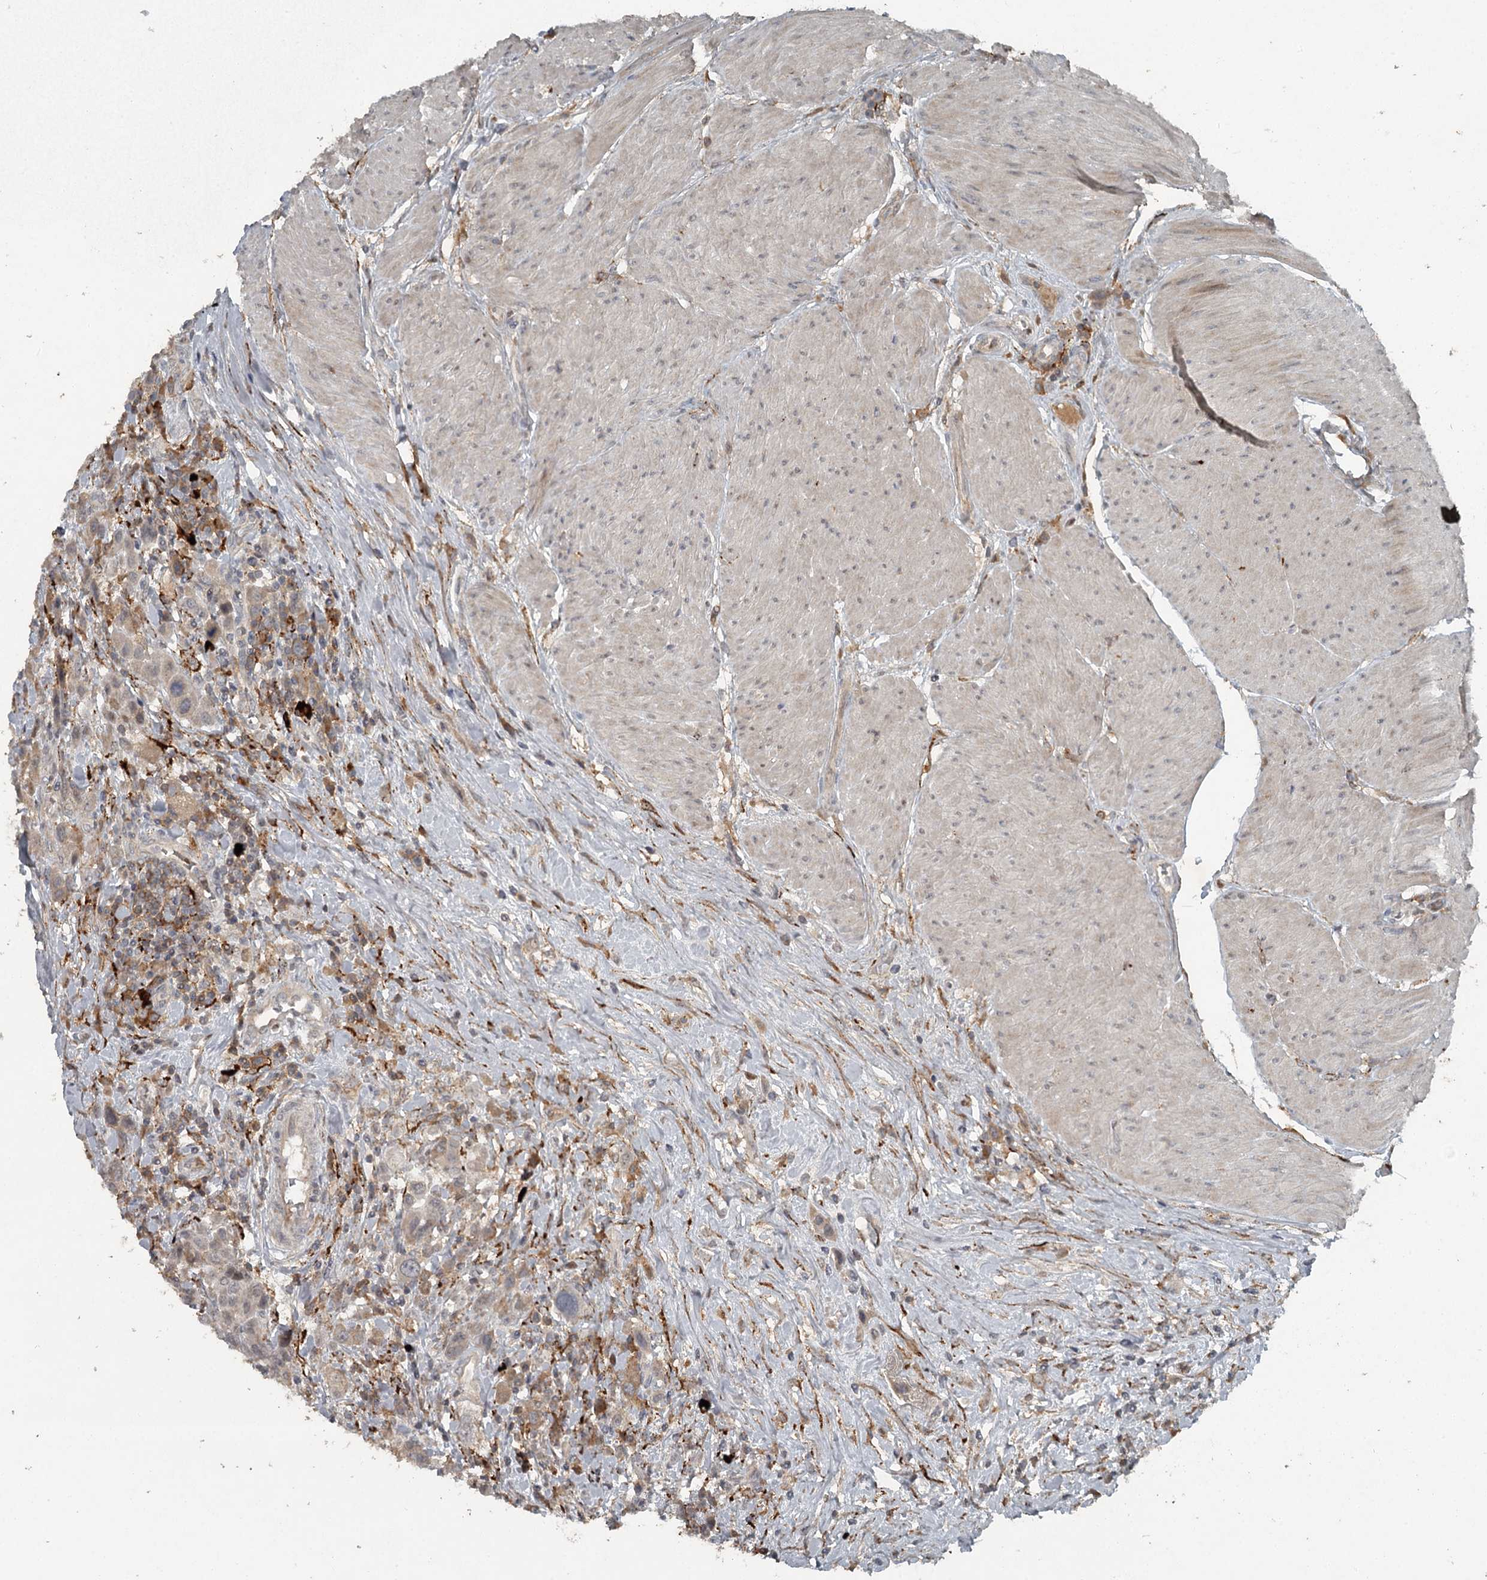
{"staining": {"intensity": "weak", "quantity": "25%-75%", "location": "cytoplasmic/membranous"}, "tissue": "urothelial cancer", "cell_type": "Tumor cells", "image_type": "cancer", "snomed": [{"axis": "morphology", "description": "Urothelial carcinoma, High grade"}, {"axis": "topography", "description": "Urinary bladder"}], "caption": "IHC staining of urothelial cancer, which displays low levels of weak cytoplasmic/membranous positivity in approximately 25%-75% of tumor cells indicating weak cytoplasmic/membranous protein staining. The staining was performed using DAB (3,3'-diaminobenzidine) (brown) for protein detection and nuclei were counterstained in hematoxylin (blue).", "gene": "SLC39A8", "patient": {"sex": "male", "age": 50}}